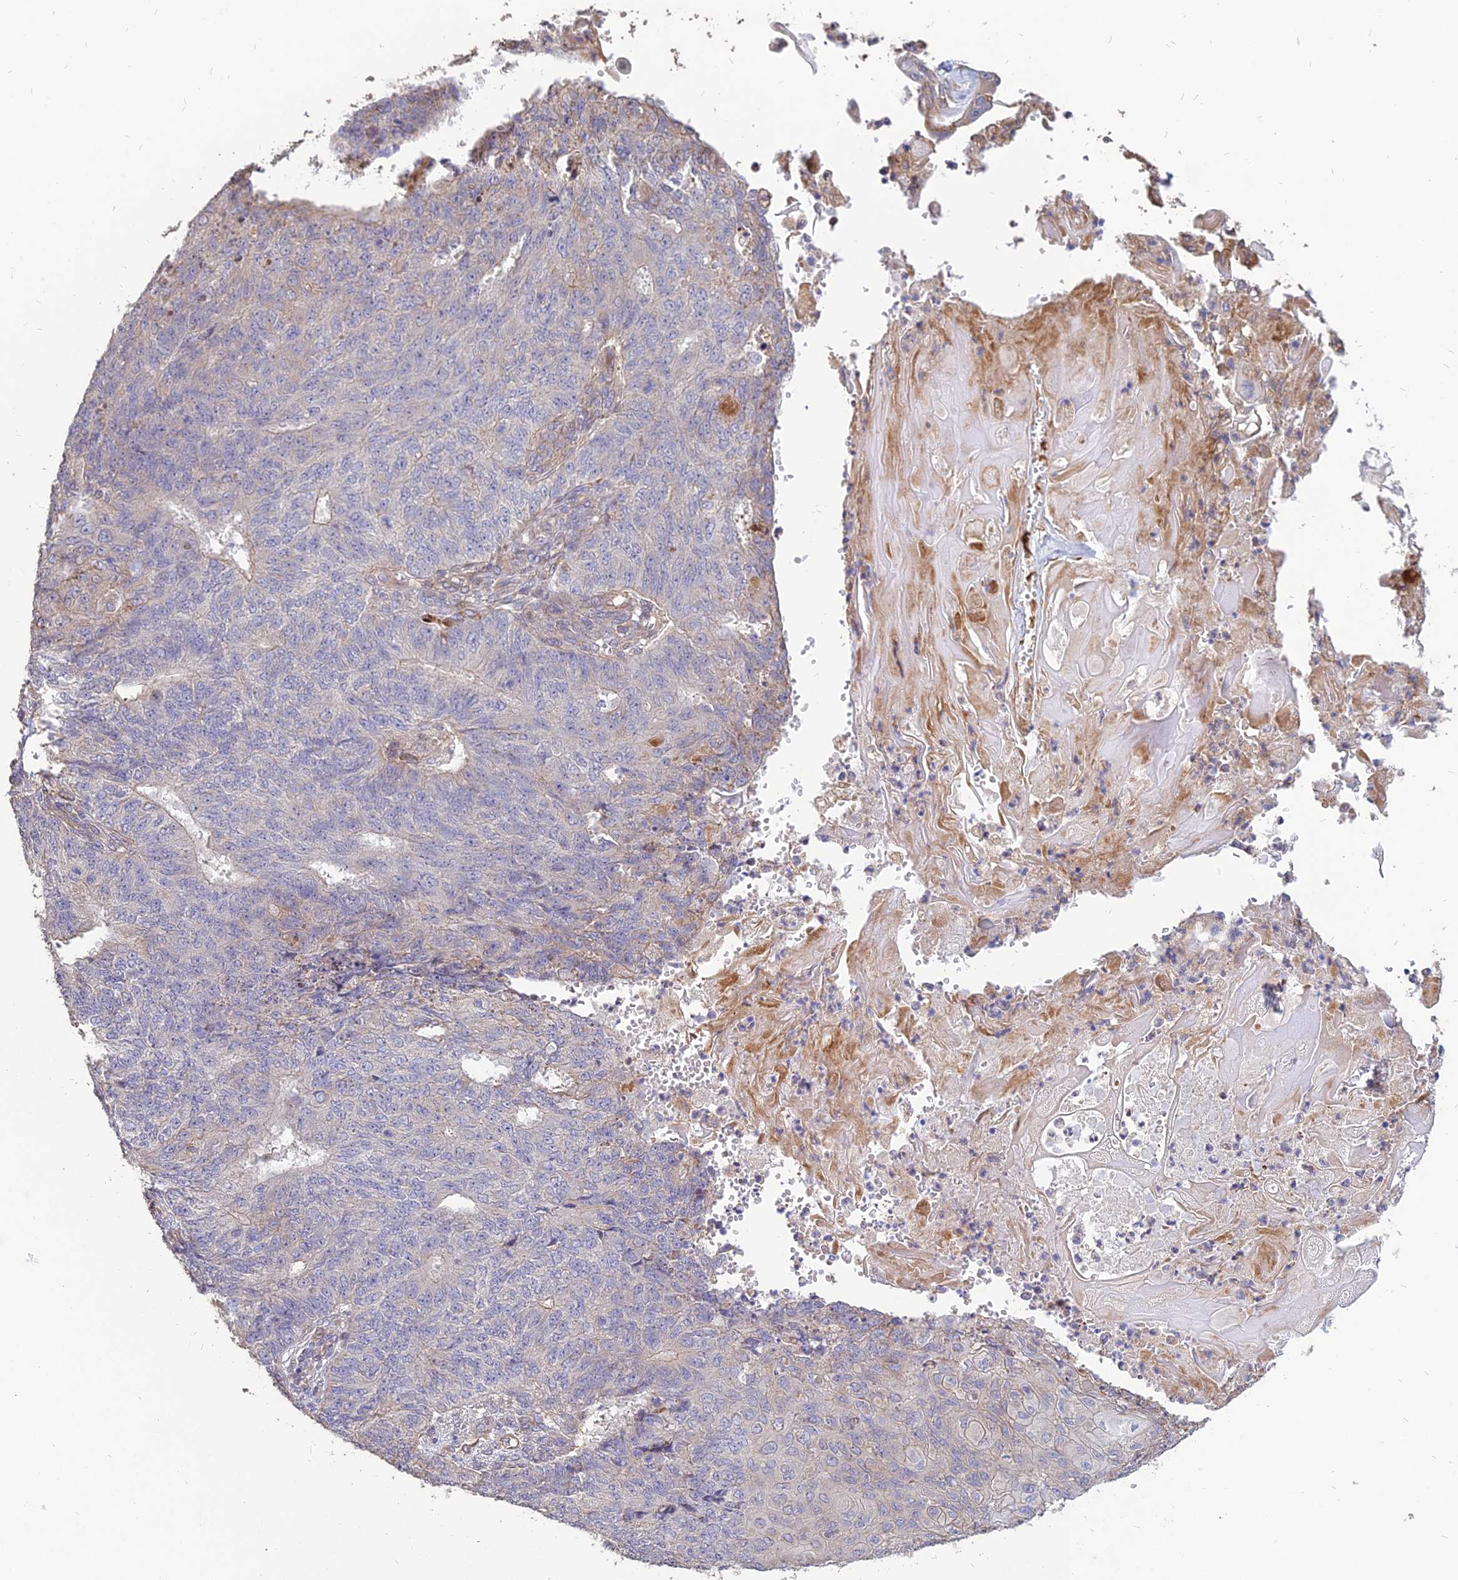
{"staining": {"intensity": "weak", "quantity": "<25%", "location": "cytoplasmic/membranous"}, "tissue": "endometrial cancer", "cell_type": "Tumor cells", "image_type": "cancer", "snomed": [{"axis": "morphology", "description": "Adenocarcinoma, NOS"}, {"axis": "topography", "description": "Endometrium"}], "caption": "Tumor cells are negative for protein expression in human adenocarcinoma (endometrial).", "gene": "ST3GAL6", "patient": {"sex": "female", "age": 32}}